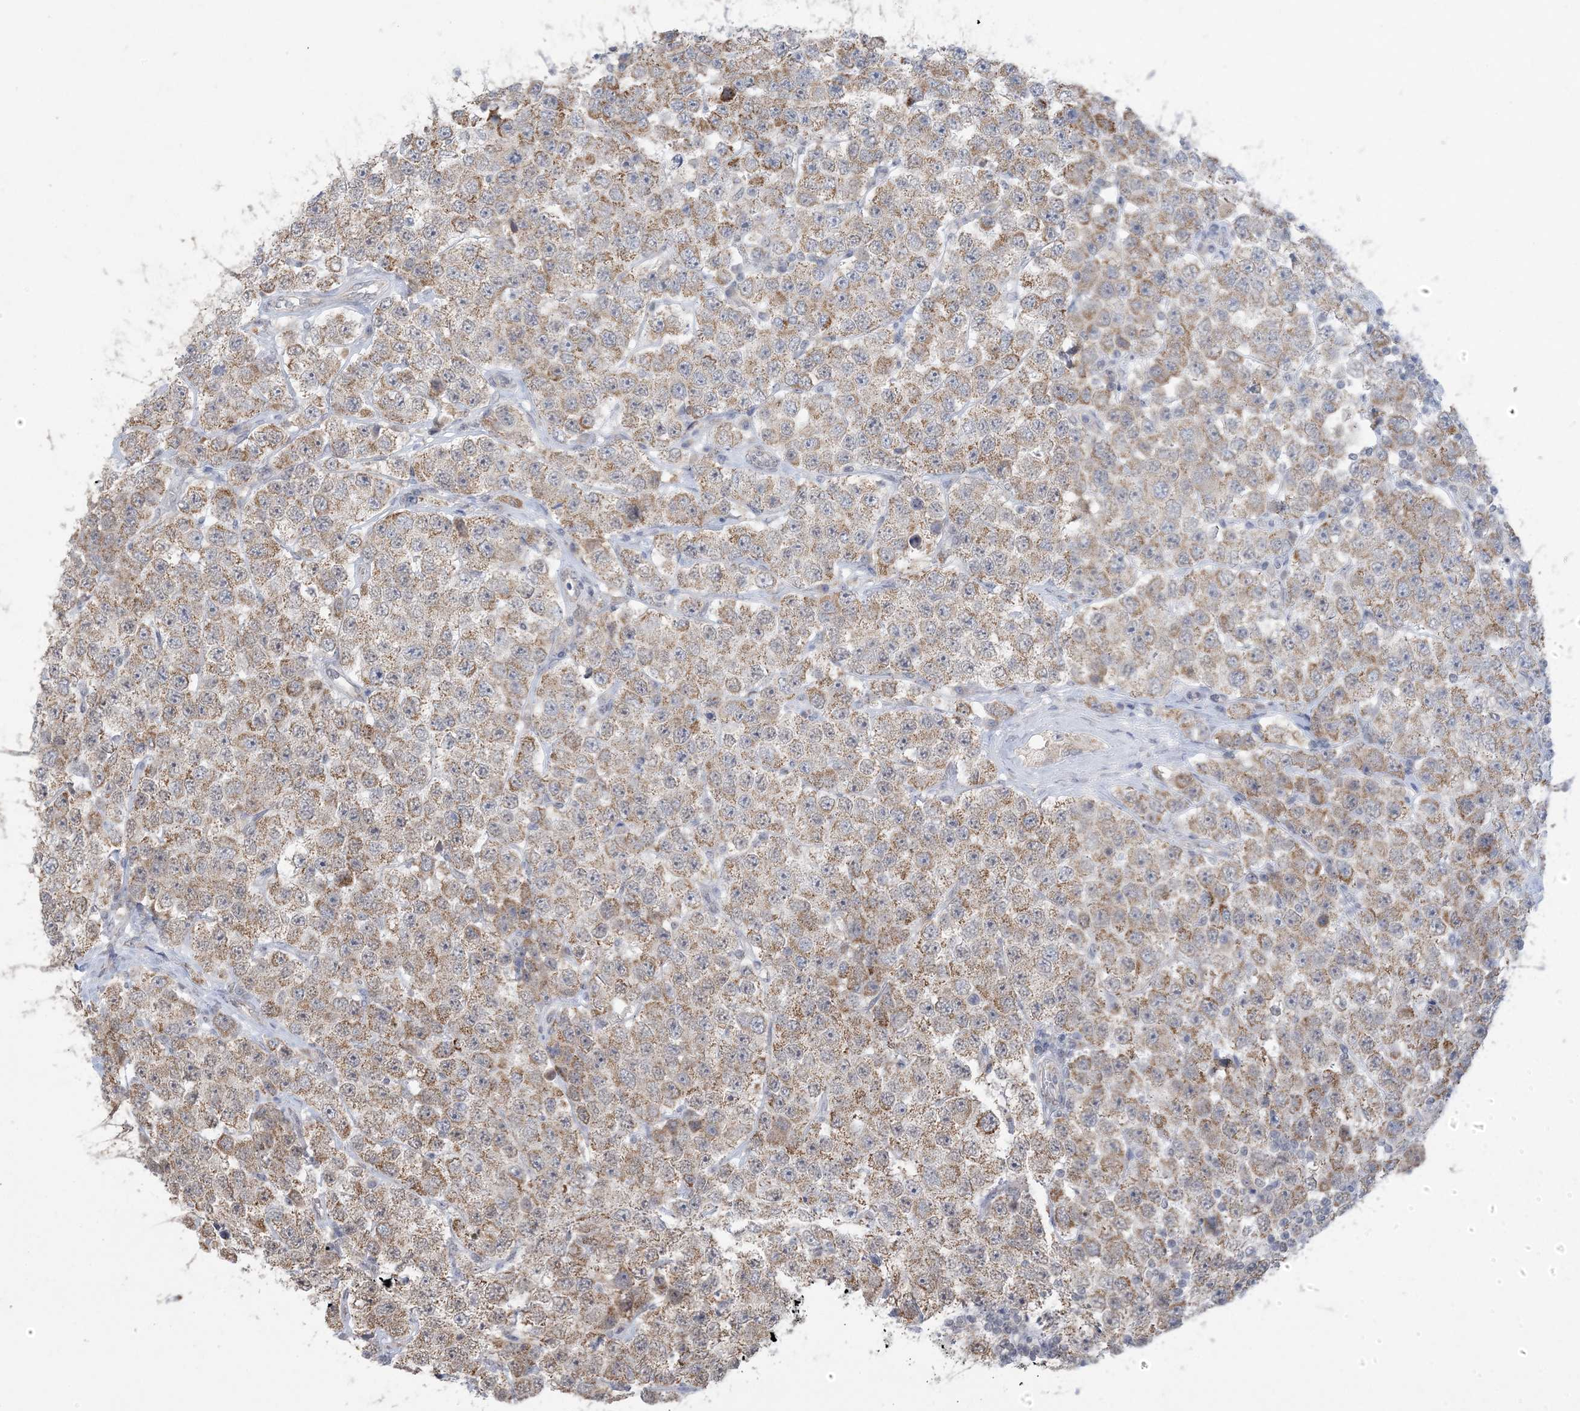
{"staining": {"intensity": "moderate", "quantity": ">75%", "location": "cytoplasmic/membranous"}, "tissue": "testis cancer", "cell_type": "Tumor cells", "image_type": "cancer", "snomed": [{"axis": "morphology", "description": "Seminoma, NOS"}, {"axis": "topography", "description": "Testis"}], "caption": "Testis cancer (seminoma) tissue shows moderate cytoplasmic/membranous staining in about >75% of tumor cells", "gene": "TRMT10C", "patient": {"sex": "male", "age": 28}}